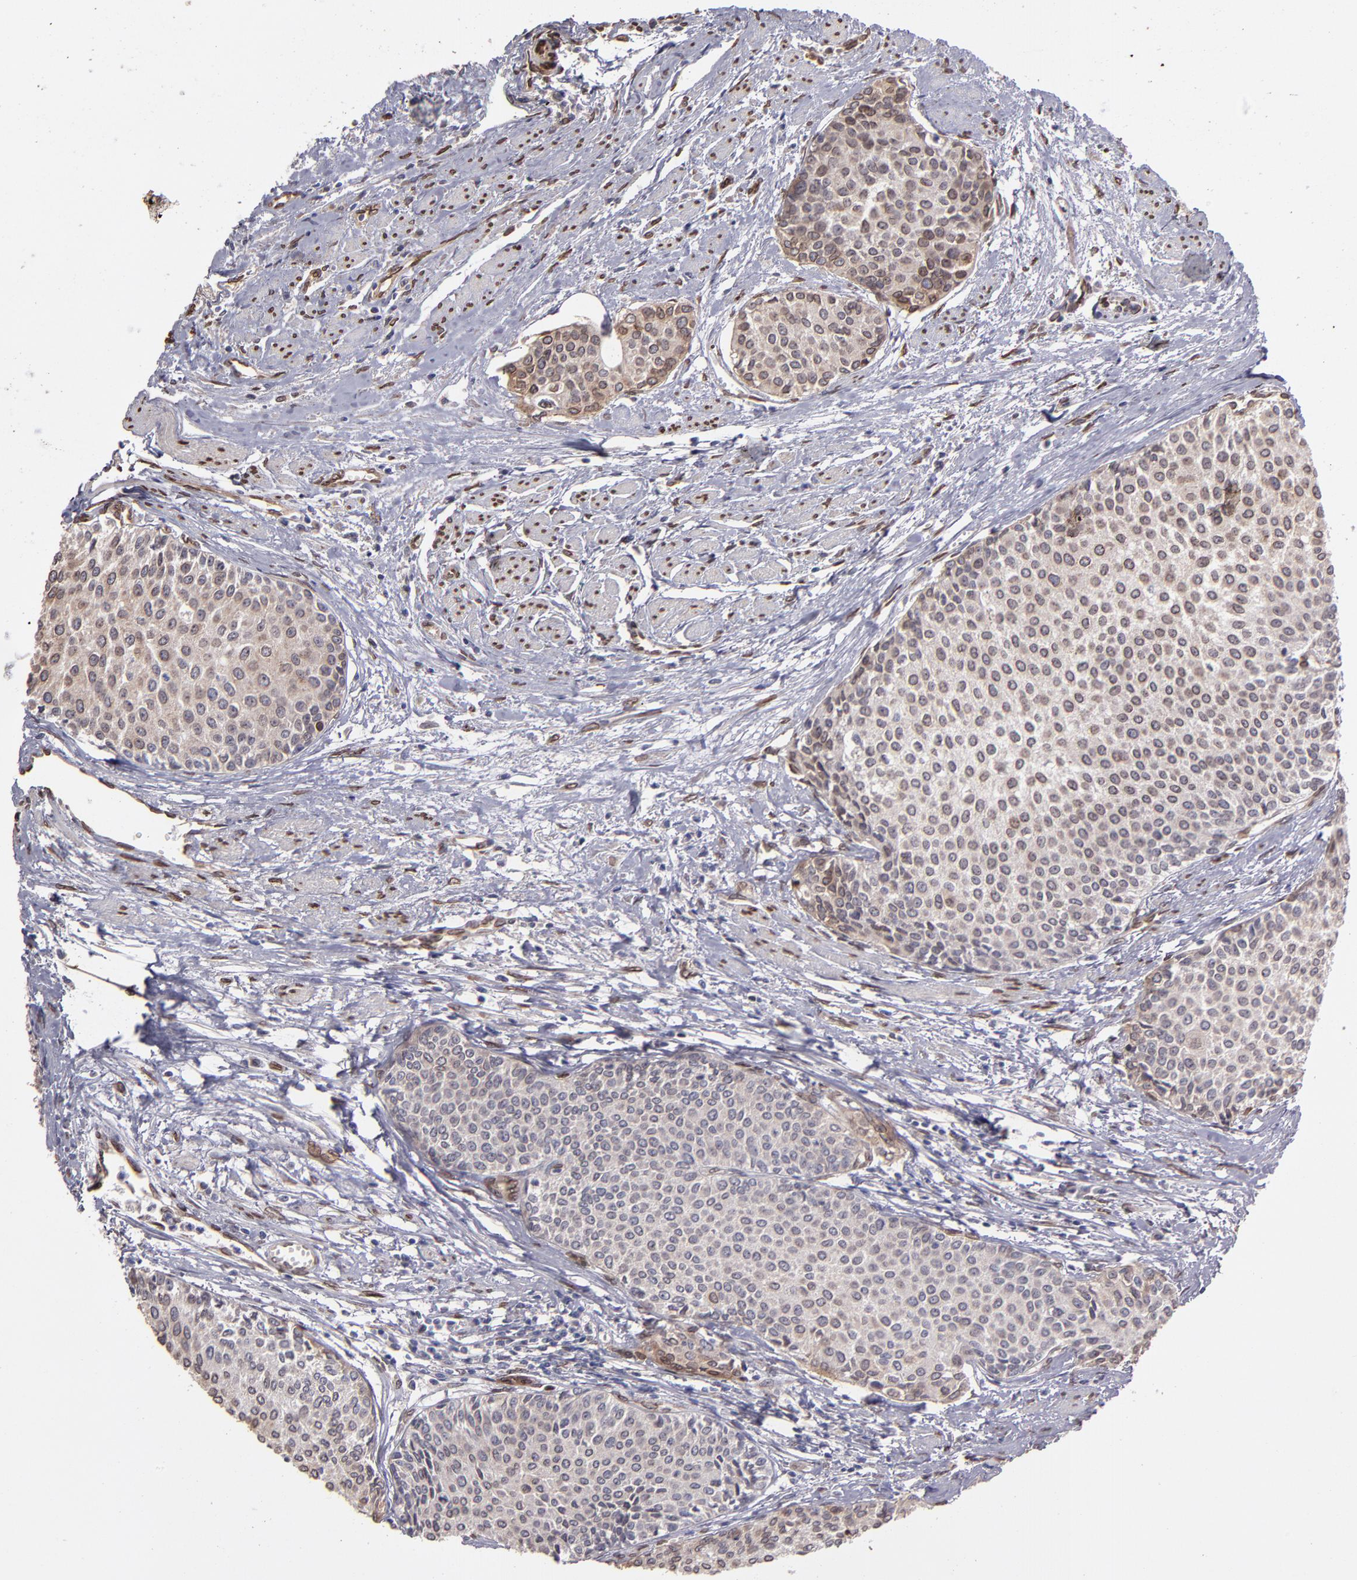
{"staining": {"intensity": "weak", "quantity": ">75%", "location": "cytoplasmic/membranous,nuclear"}, "tissue": "urothelial cancer", "cell_type": "Tumor cells", "image_type": "cancer", "snomed": [{"axis": "morphology", "description": "Urothelial carcinoma, Low grade"}, {"axis": "topography", "description": "Urinary bladder"}], "caption": "Brown immunohistochemical staining in human low-grade urothelial carcinoma displays weak cytoplasmic/membranous and nuclear staining in about >75% of tumor cells. Immunohistochemistry (ihc) stains the protein of interest in brown and the nuclei are stained blue.", "gene": "PUM3", "patient": {"sex": "female", "age": 73}}